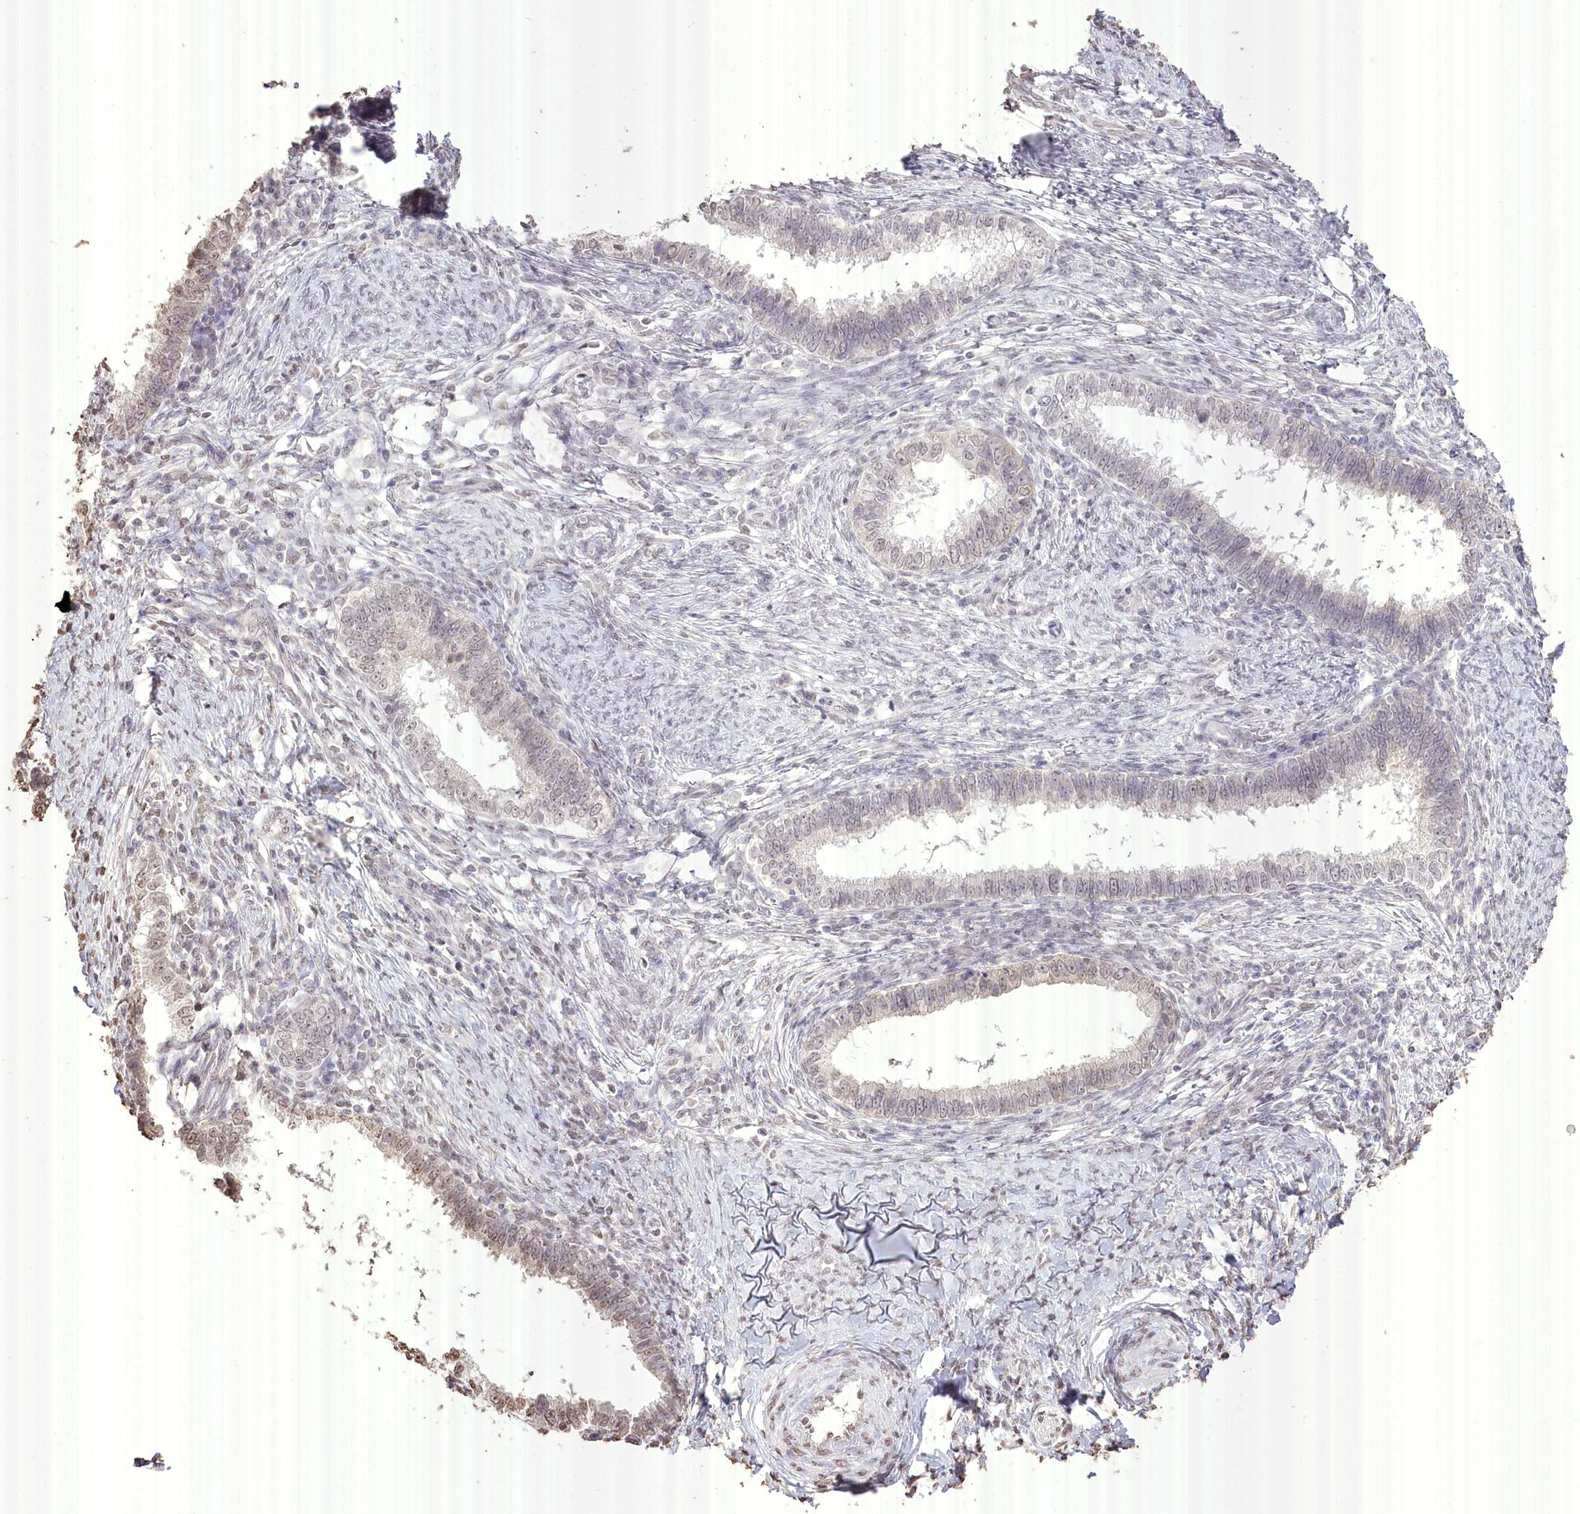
{"staining": {"intensity": "weak", "quantity": "<25%", "location": "cytoplasmic/membranous,nuclear"}, "tissue": "cervical cancer", "cell_type": "Tumor cells", "image_type": "cancer", "snomed": [{"axis": "morphology", "description": "Adenocarcinoma, NOS"}, {"axis": "topography", "description": "Cervix"}], "caption": "High magnification brightfield microscopy of adenocarcinoma (cervical) stained with DAB (brown) and counterstained with hematoxylin (blue): tumor cells show no significant positivity.", "gene": "SLC39A10", "patient": {"sex": "female", "age": 36}}